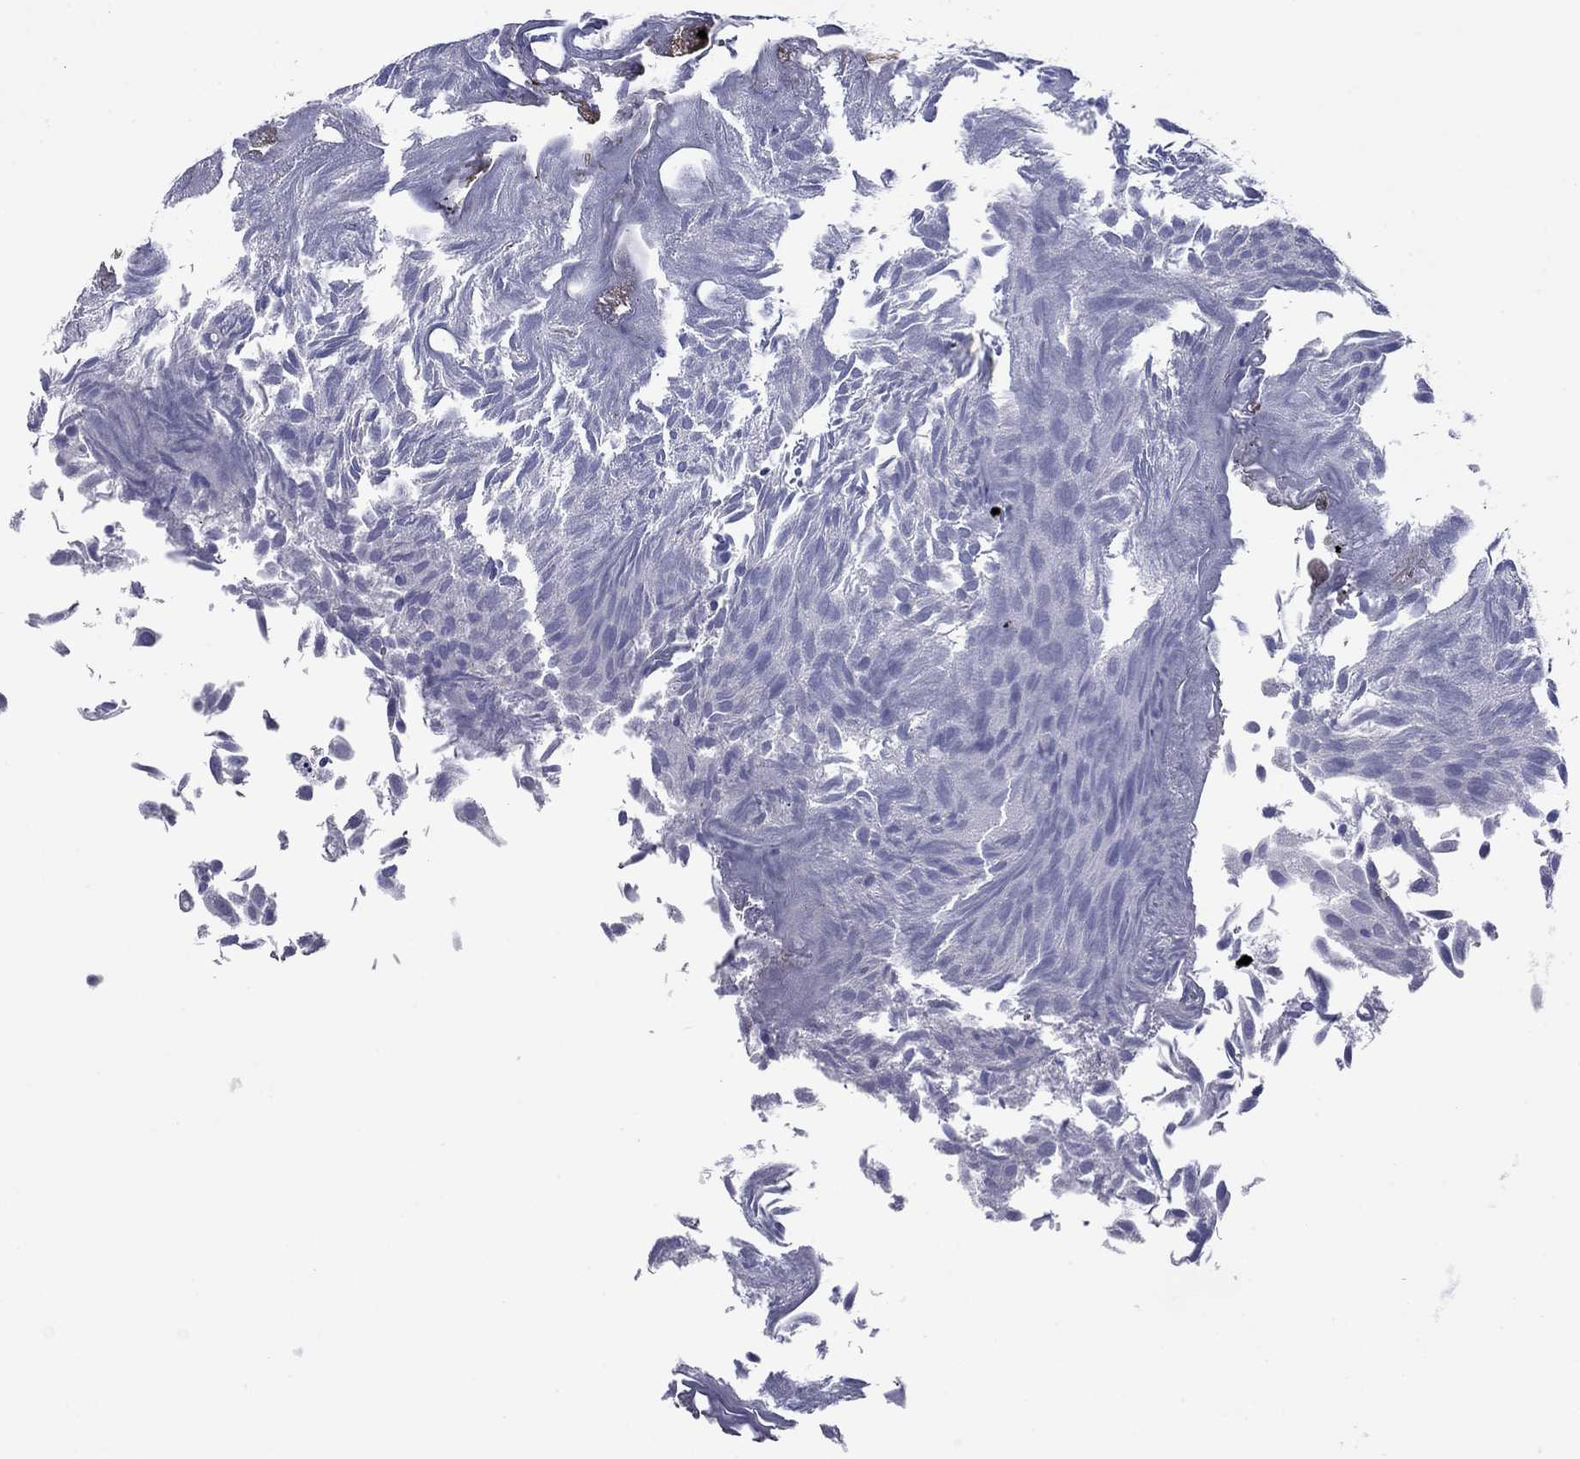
{"staining": {"intensity": "negative", "quantity": "none", "location": "none"}, "tissue": "urothelial cancer", "cell_type": "Tumor cells", "image_type": "cancer", "snomed": [{"axis": "morphology", "description": "Urothelial carcinoma, Low grade"}, {"axis": "topography", "description": "Urinary bladder"}], "caption": "DAB (3,3'-diaminobenzidine) immunohistochemical staining of human urothelial cancer demonstrates no significant staining in tumor cells.", "gene": "HAO1", "patient": {"sex": "male", "age": 52}}